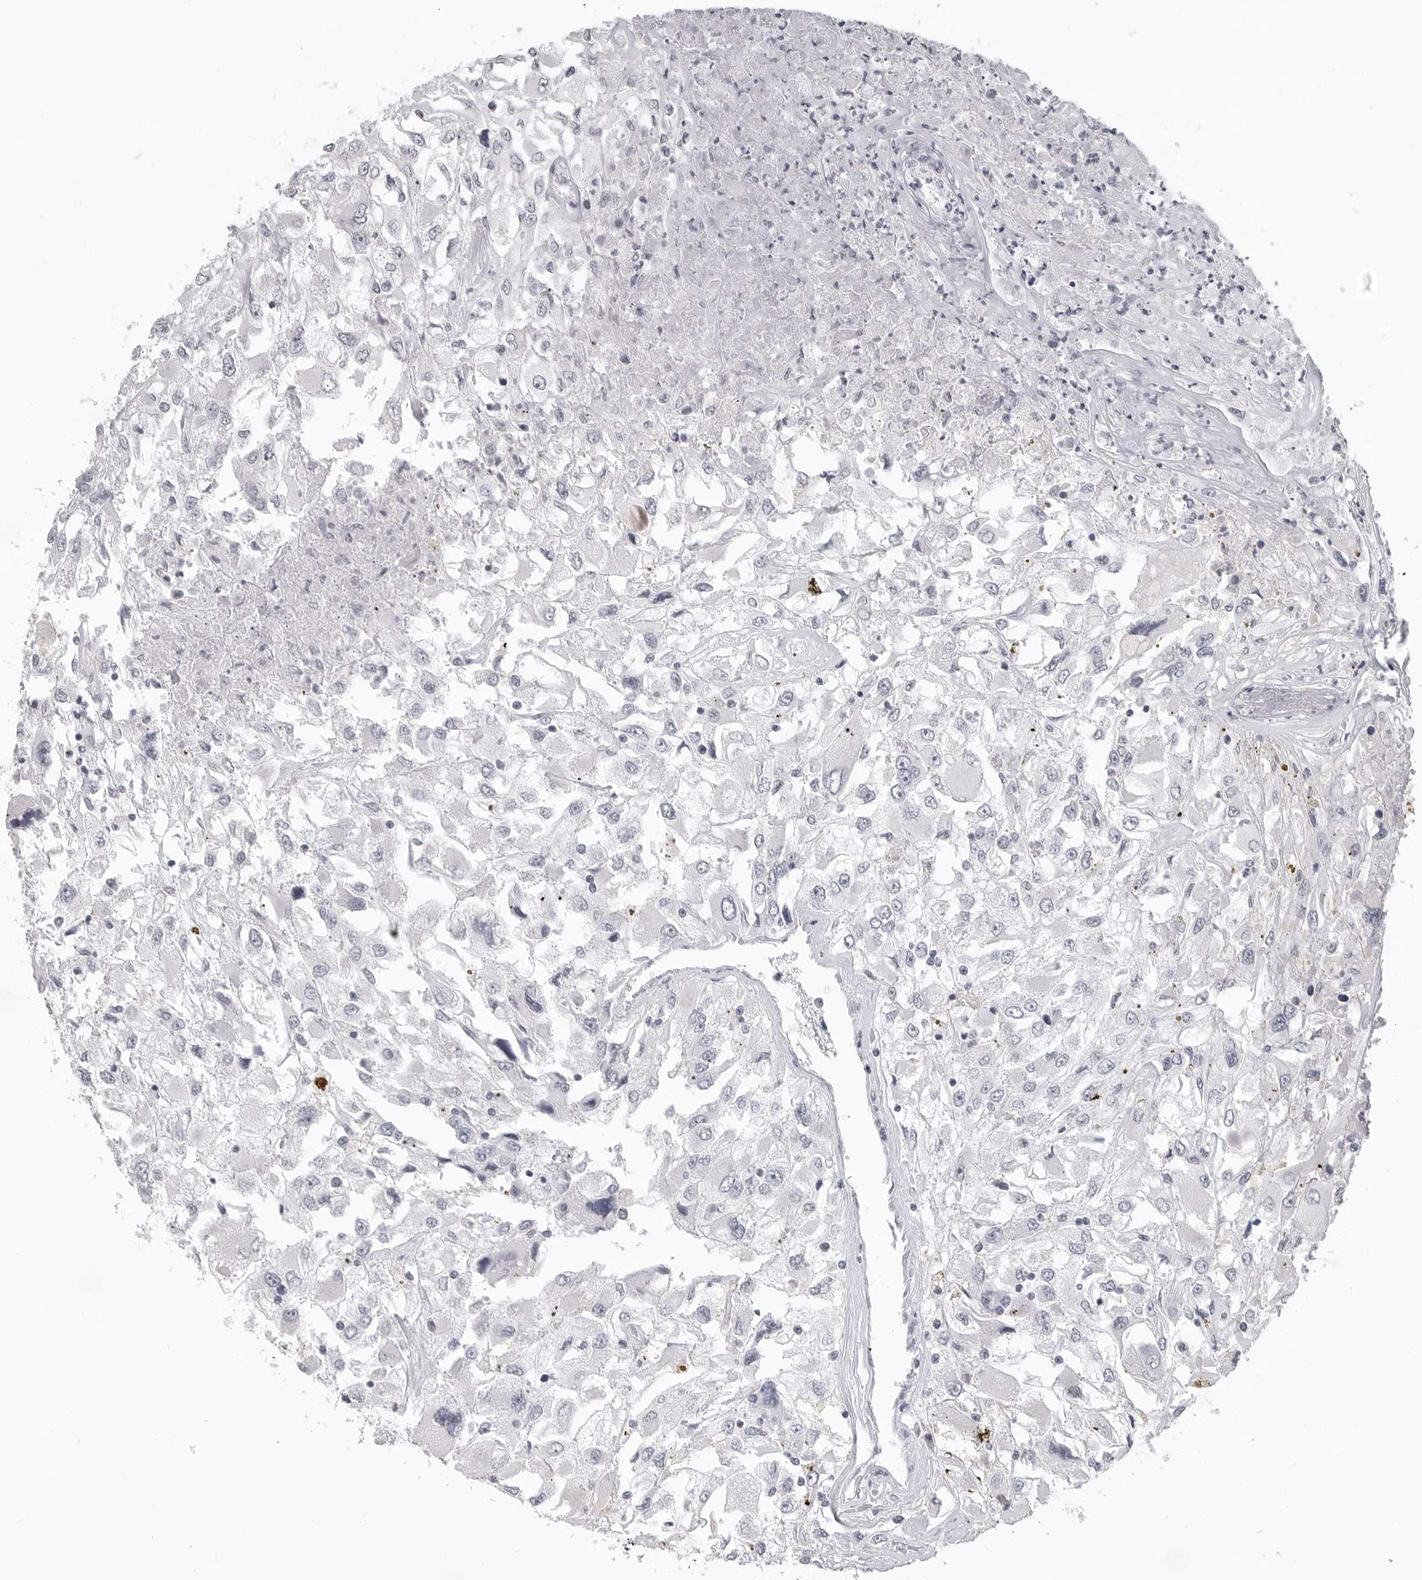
{"staining": {"intensity": "negative", "quantity": "none", "location": "none"}, "tissue": "renal cancer", "cell_type": "Tumor cells", "image_type": "cancer", "snomed": [{"axis": "morphology", "description": "Adenocarcinoma, NOS"}, {"axis": "topography", "description": "Kidney"}], "caption": "Immunohistochemistry photomicrograph of human renal cancer (adenocarcinoma) stained for a protein (brown), which exhibits no expression in tumor cells.", "gene": "BPIFA1", "patient": {"sex": "female", "age": 52}}